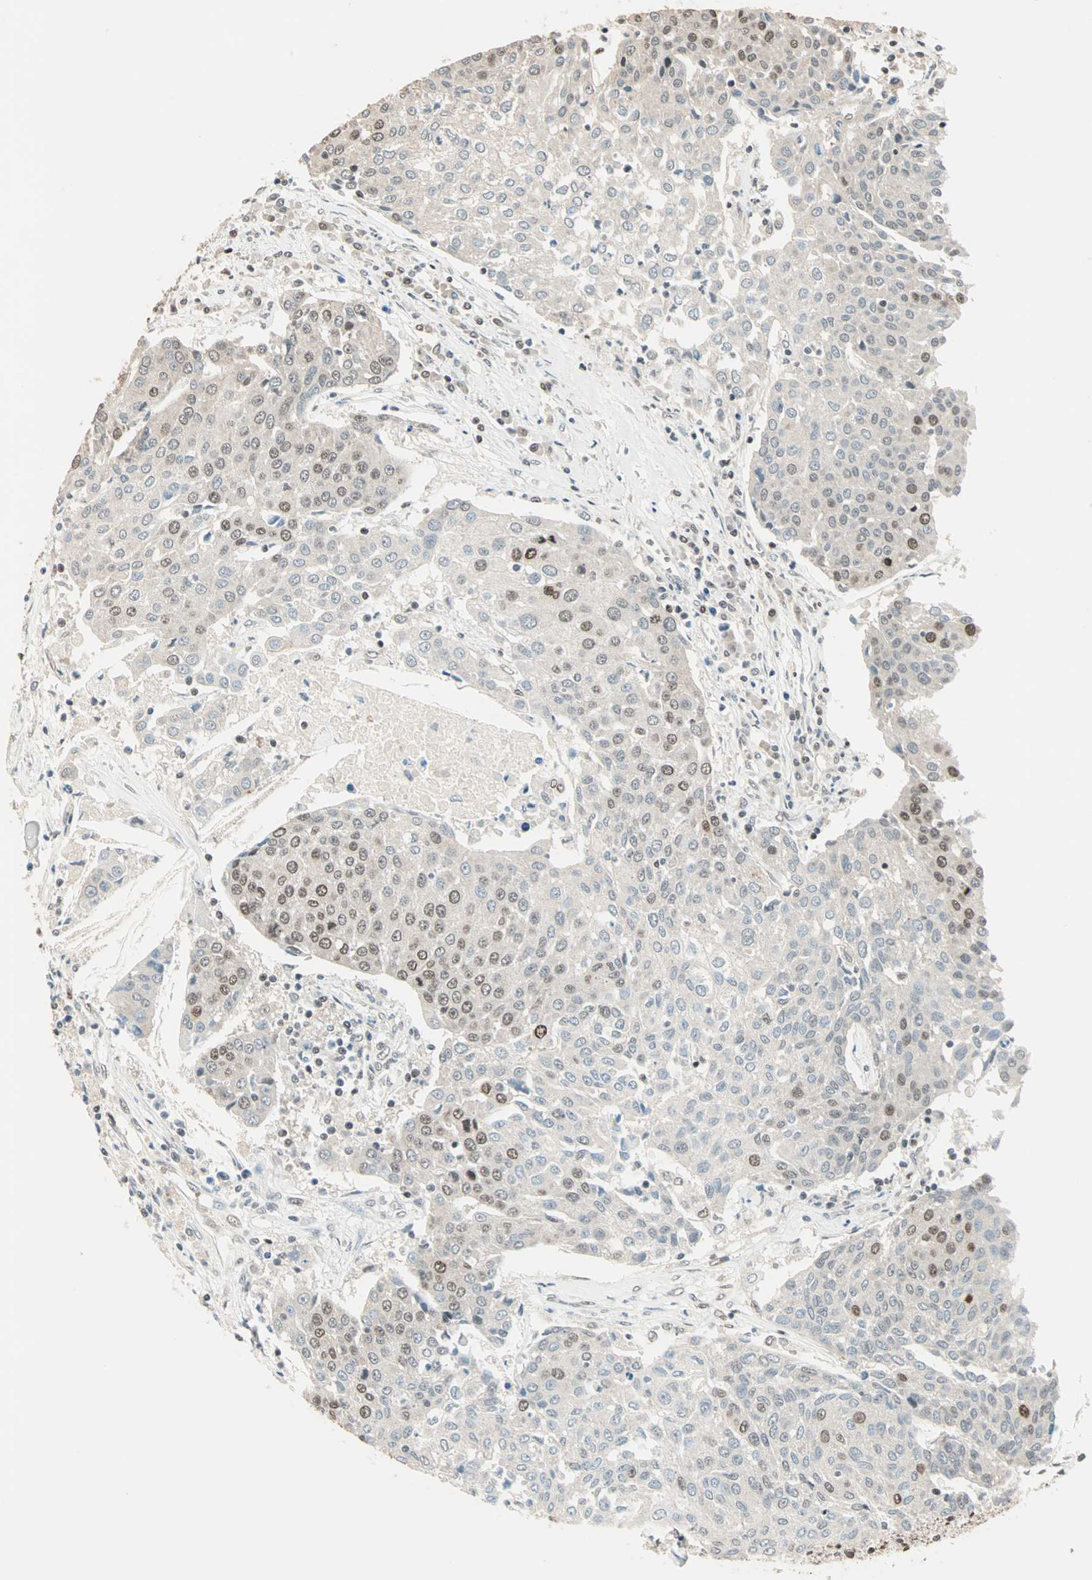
{"staining": {"intensity": "moderate", "quantity": "<25%", "location": "nuclear"}, "tissue": "urothelial cancer", "cell_type": "Tumor cells", "image_type": "cancer", "snomed": [{"axis": "morphology", "description": "Urothelial carcinoma, High grade"}, {"axis": "topography", "description": "Urinary bladder"}], "caption": "Immunohistochemistry (IHC) image of human urothelial cancer stained for a protein (brown), which shows low levels of moderate nuclear positivity in approximately <25% of tumor cells.", "gene": "MDC1", "patient": {"sex": "female", "age": 85}}